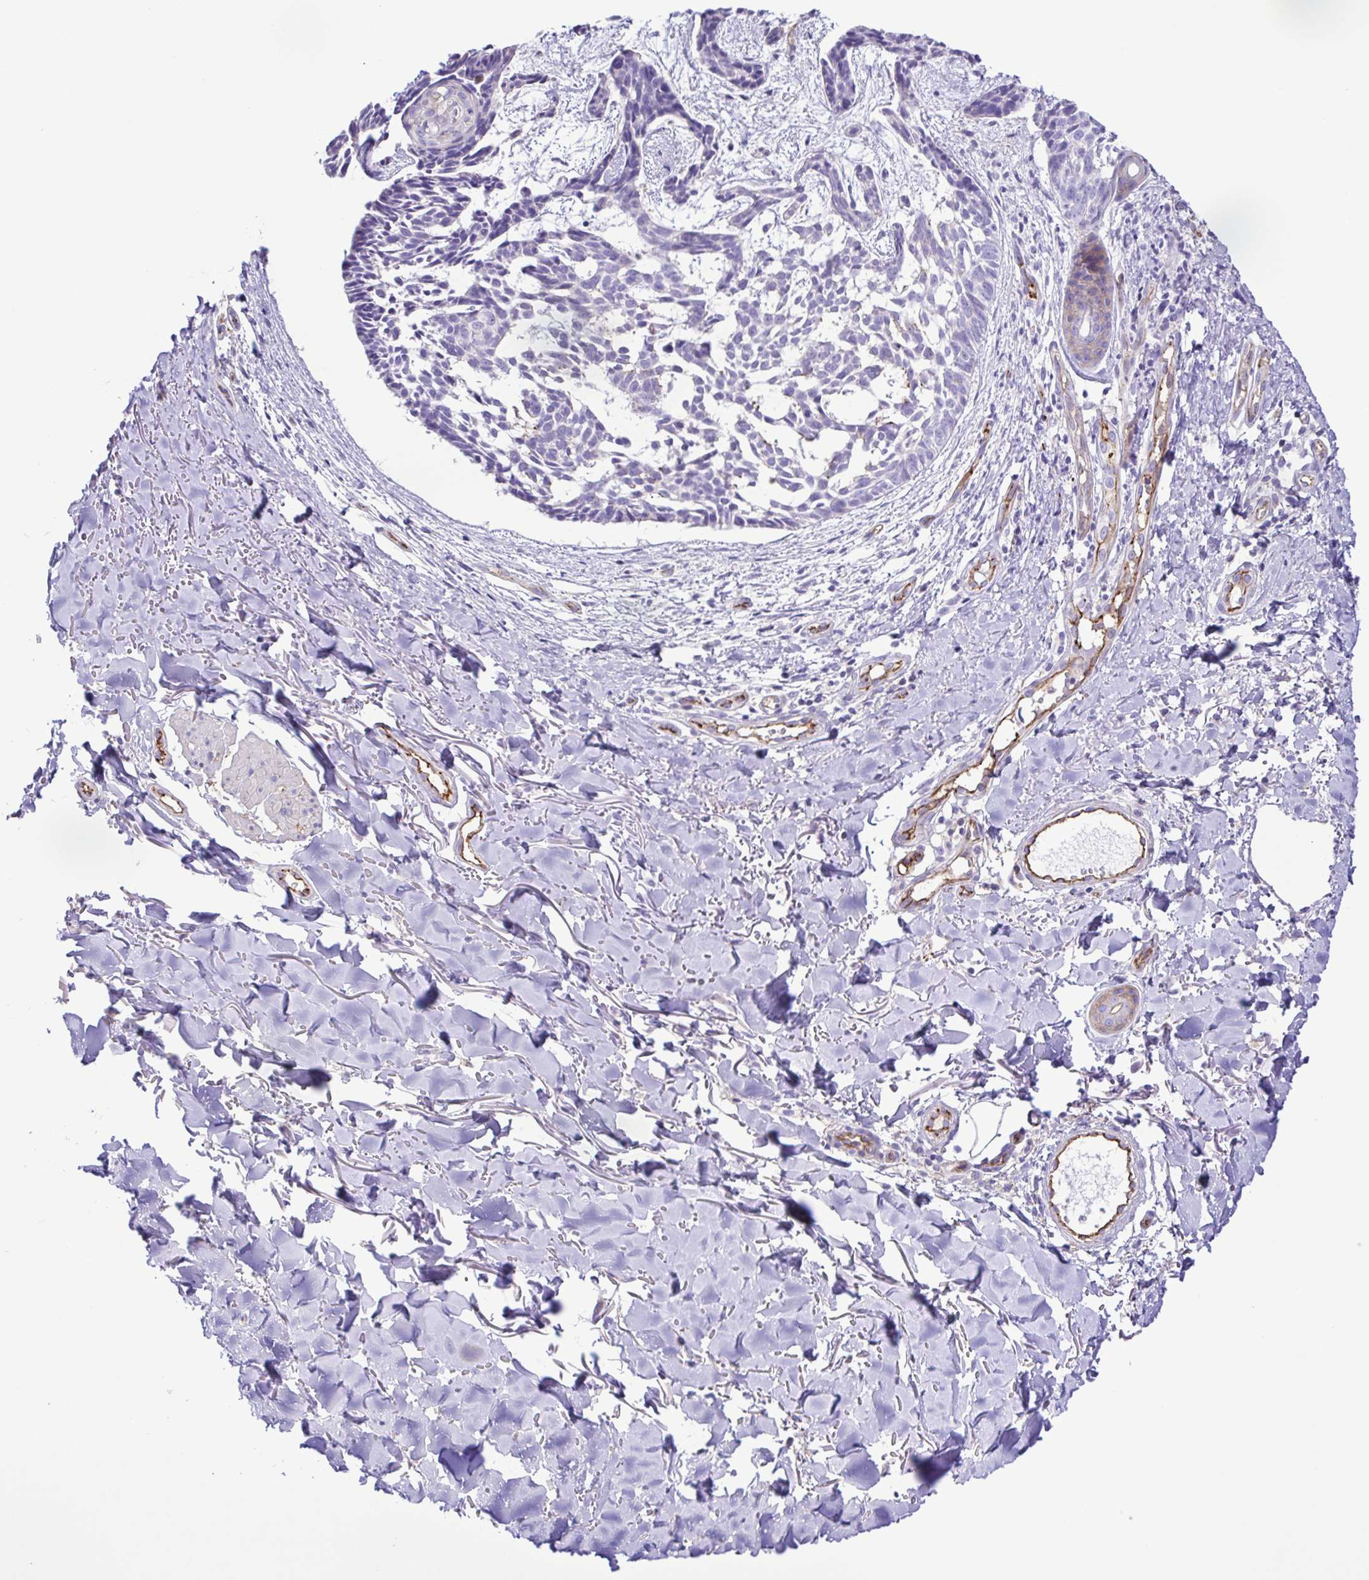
{"staining": {"intensity": "moderate", "quantity": "<25%", "location": "cytoplasmic/membranous"}, "tissue": "skin cancer", "cell_type": "Tumor cells", "image_type": "cancer", "snomed": [{"axis": "morphology", "description": "Basal cell carcinoma"}, {"axis": "topography", "description": "Skin"}], "caption": "An image of skin cancer stained for a protein shows moderate cytoplasmic/membranous brown staining in tumor cells.", "gene": "FLT1", "patient": {"sex": "male", "age": 78}}